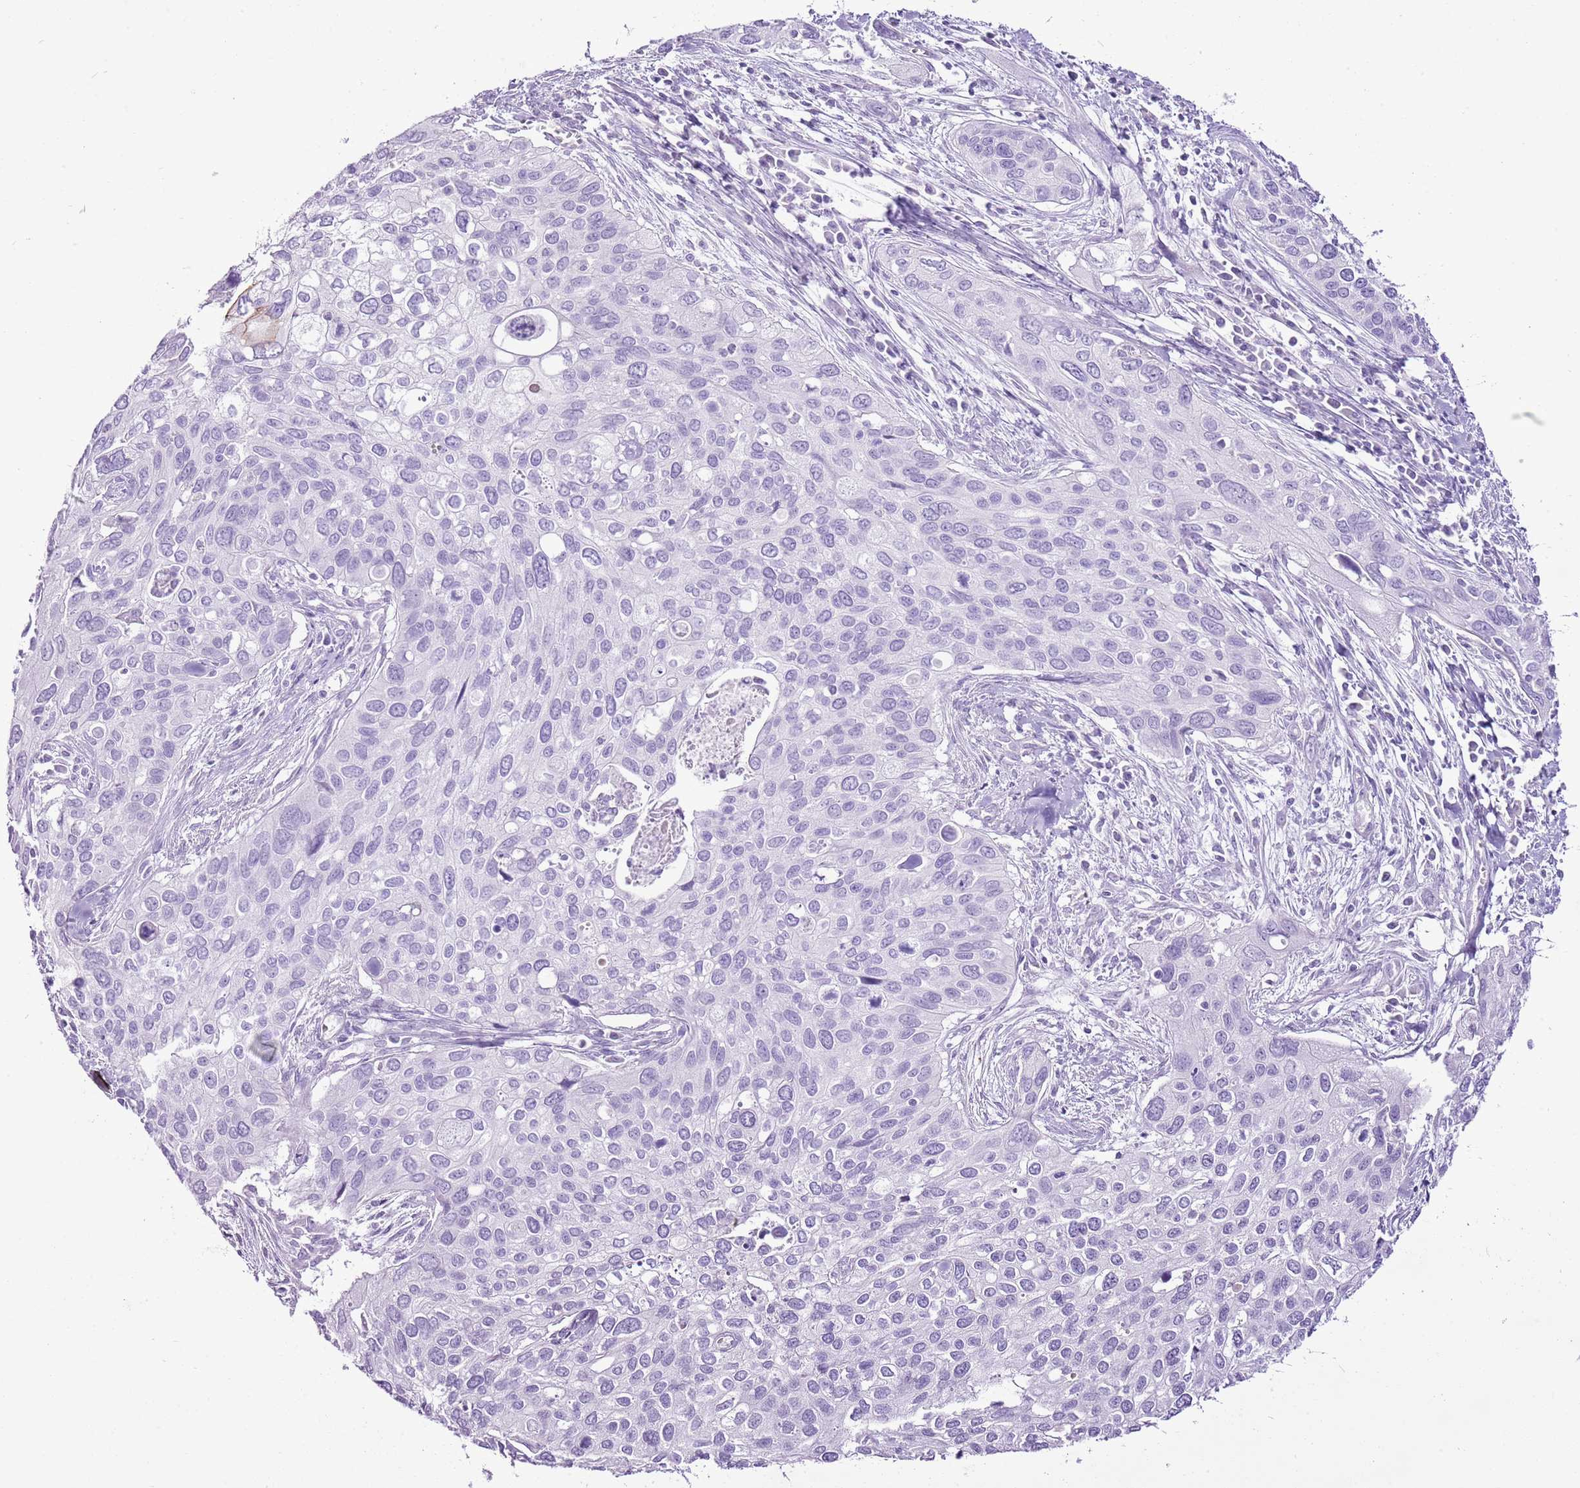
{"staining": {"intensity": "negative", "quantity": "none", "location": "none"}, "tissue": "cervical cancer", "cell_type": "Tumor cells", "image_type": "cancer", "snomed": [{"axis": "morphology", "description": "Squamous cell carcinoma, NOS"}, {"axis": "topography", "description": "Cervix"}], "caption": "An IHC photomicrograph of cervical cancer is shown. There is no staining in tumor cells of cervical cancer.", "gene": "CNFN", "patient": {"sex": "female", "age": 55}}